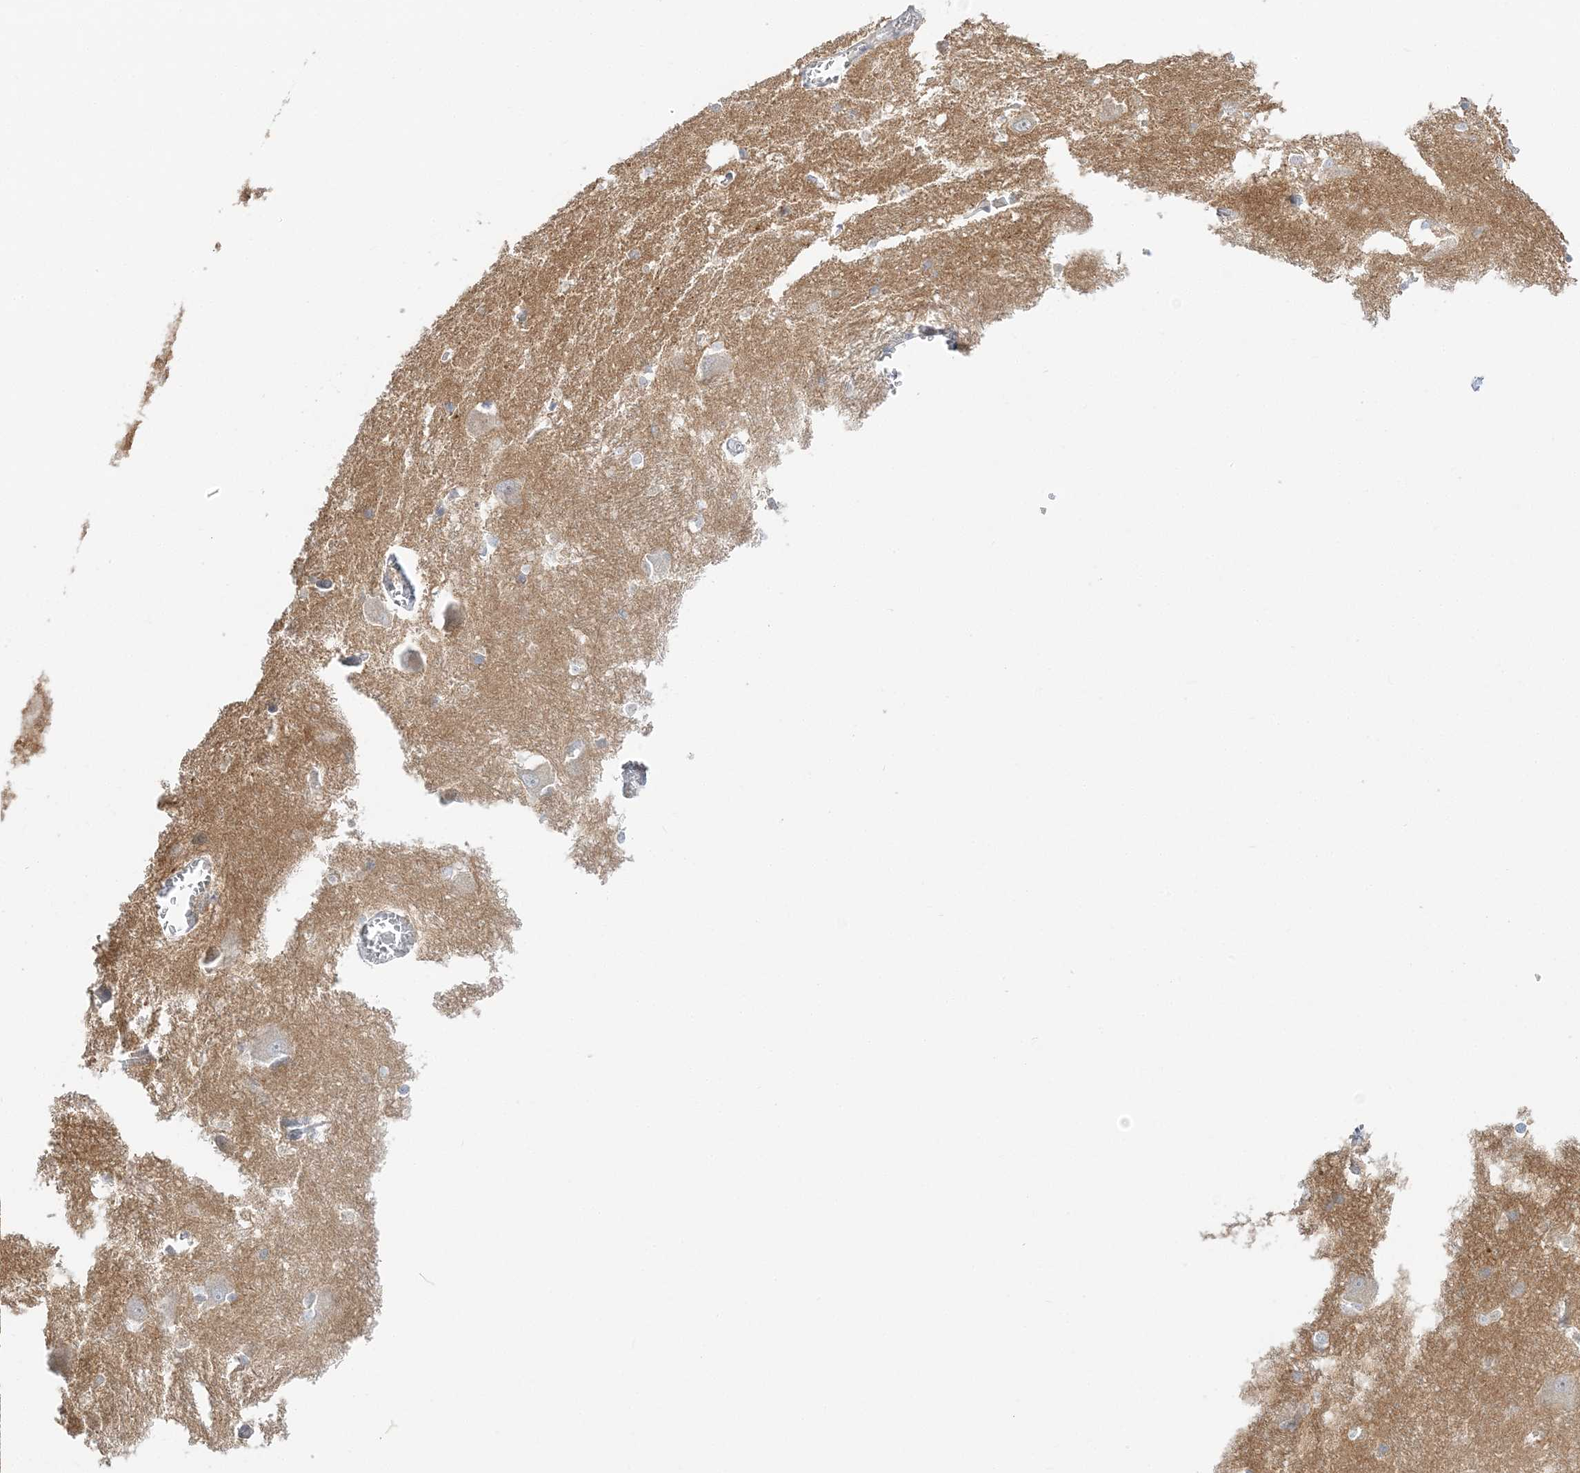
{"staining": {"intensity": "negative", "quantity": "none", "location": "none"}, "tissue": "caudate", "cell_type": "Glial cells", "image_type": "normal", "snomed": [{"axis": "morphology", "description": "Normal tissue, NOS"}, {"axis": "topography", "description": "Lateral ventricle wall"}], "caption": "Unremarkable caudate was stained to show a protein in brown. There is no significant positivity in glial cells. The staining was performed using DAB to visualize the protein expression in brown, while the nuclei were stained in blue with hematoxylin (Magnification: 20x).", "gene": "THADA", "patient": {"sex": "male", "age": 37}}